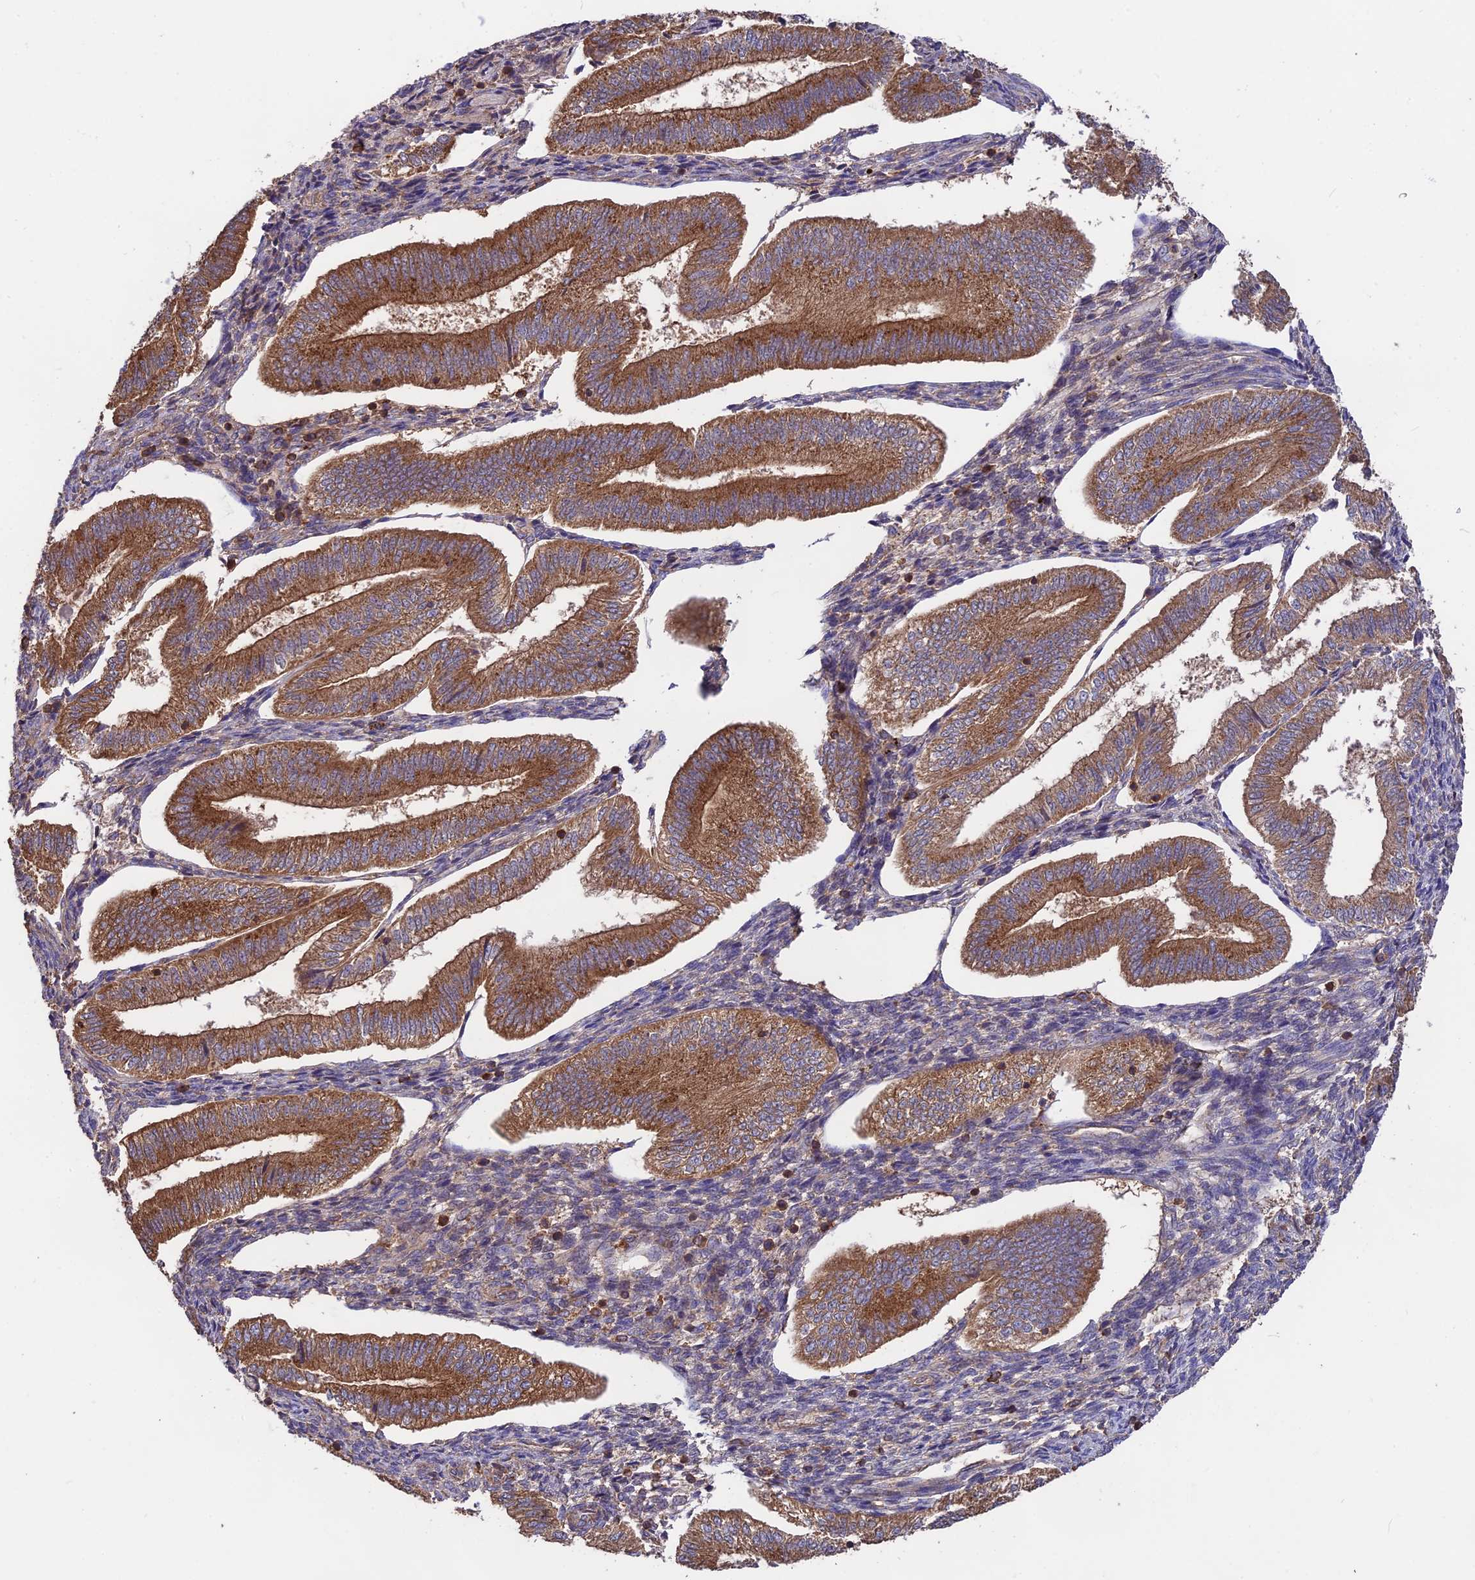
{"staining": {"intensity": "strong", "quantity": "<25%", "location": "cytoplasmic/membranous"}, "tissue": "endometrium", "cell_type": "Cells in endometrial stroma", "image_type": "normal", "snomed": [{"axis": "morphology", "description": "Normal tissue, NOS"}, {"axis": "topography", "description": "Endometrium"}], "caption": "The photomicrograph reveals a brown stain indicating the presence of a protein in the cytoplasmic/membranous of cells in endometrial stroma in endometrium. The staining is performed using DAB brown chromogen to label protein expression. The nuclei are counter-stained blue using hematoxylin.", "gene": "NUDT8", "patient": {"sex": "female", "age": 34}}